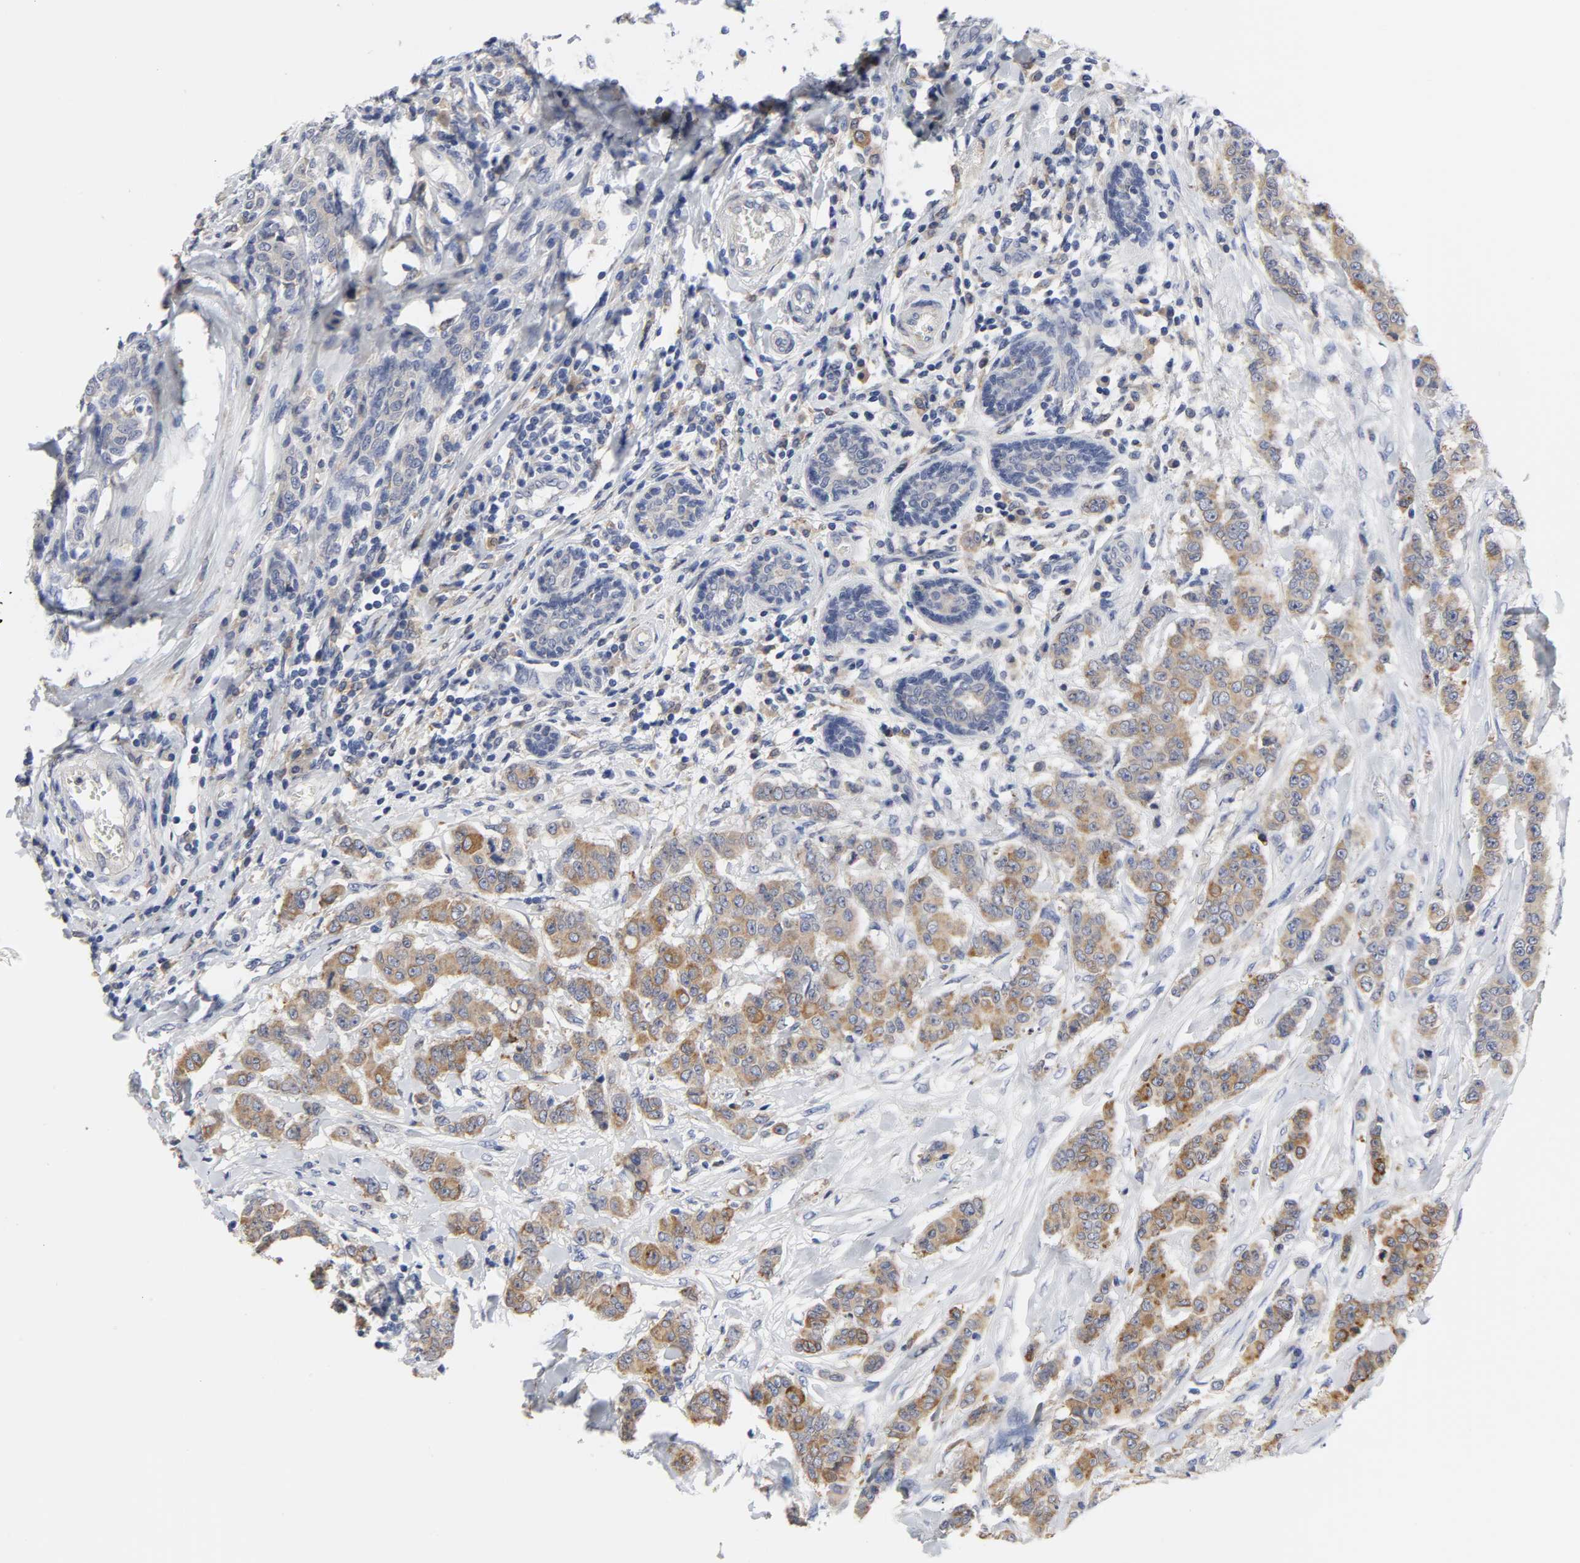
{"staining": {"intensity": "moderate", "quantity": ">75%", "location": "cytoplasmic/membranous"}, "tissue": "breast cancer", "cell_type": "Tumor cells", "image_type": "cancer", "snomed": [{"axis": "morphology", "description": "Duct carcinoma"}, {"axis": "topography", "description": "Breast"}], "caption": "This is an image of immunohistochemistry (IHC) staining of infiltrating ductal carcinoma (breast), which shows moderate expression in the cytoplasmic/membranous of tumor cells.", "gene": "HCK", "patient": {"sex": "female", "age": 40}}